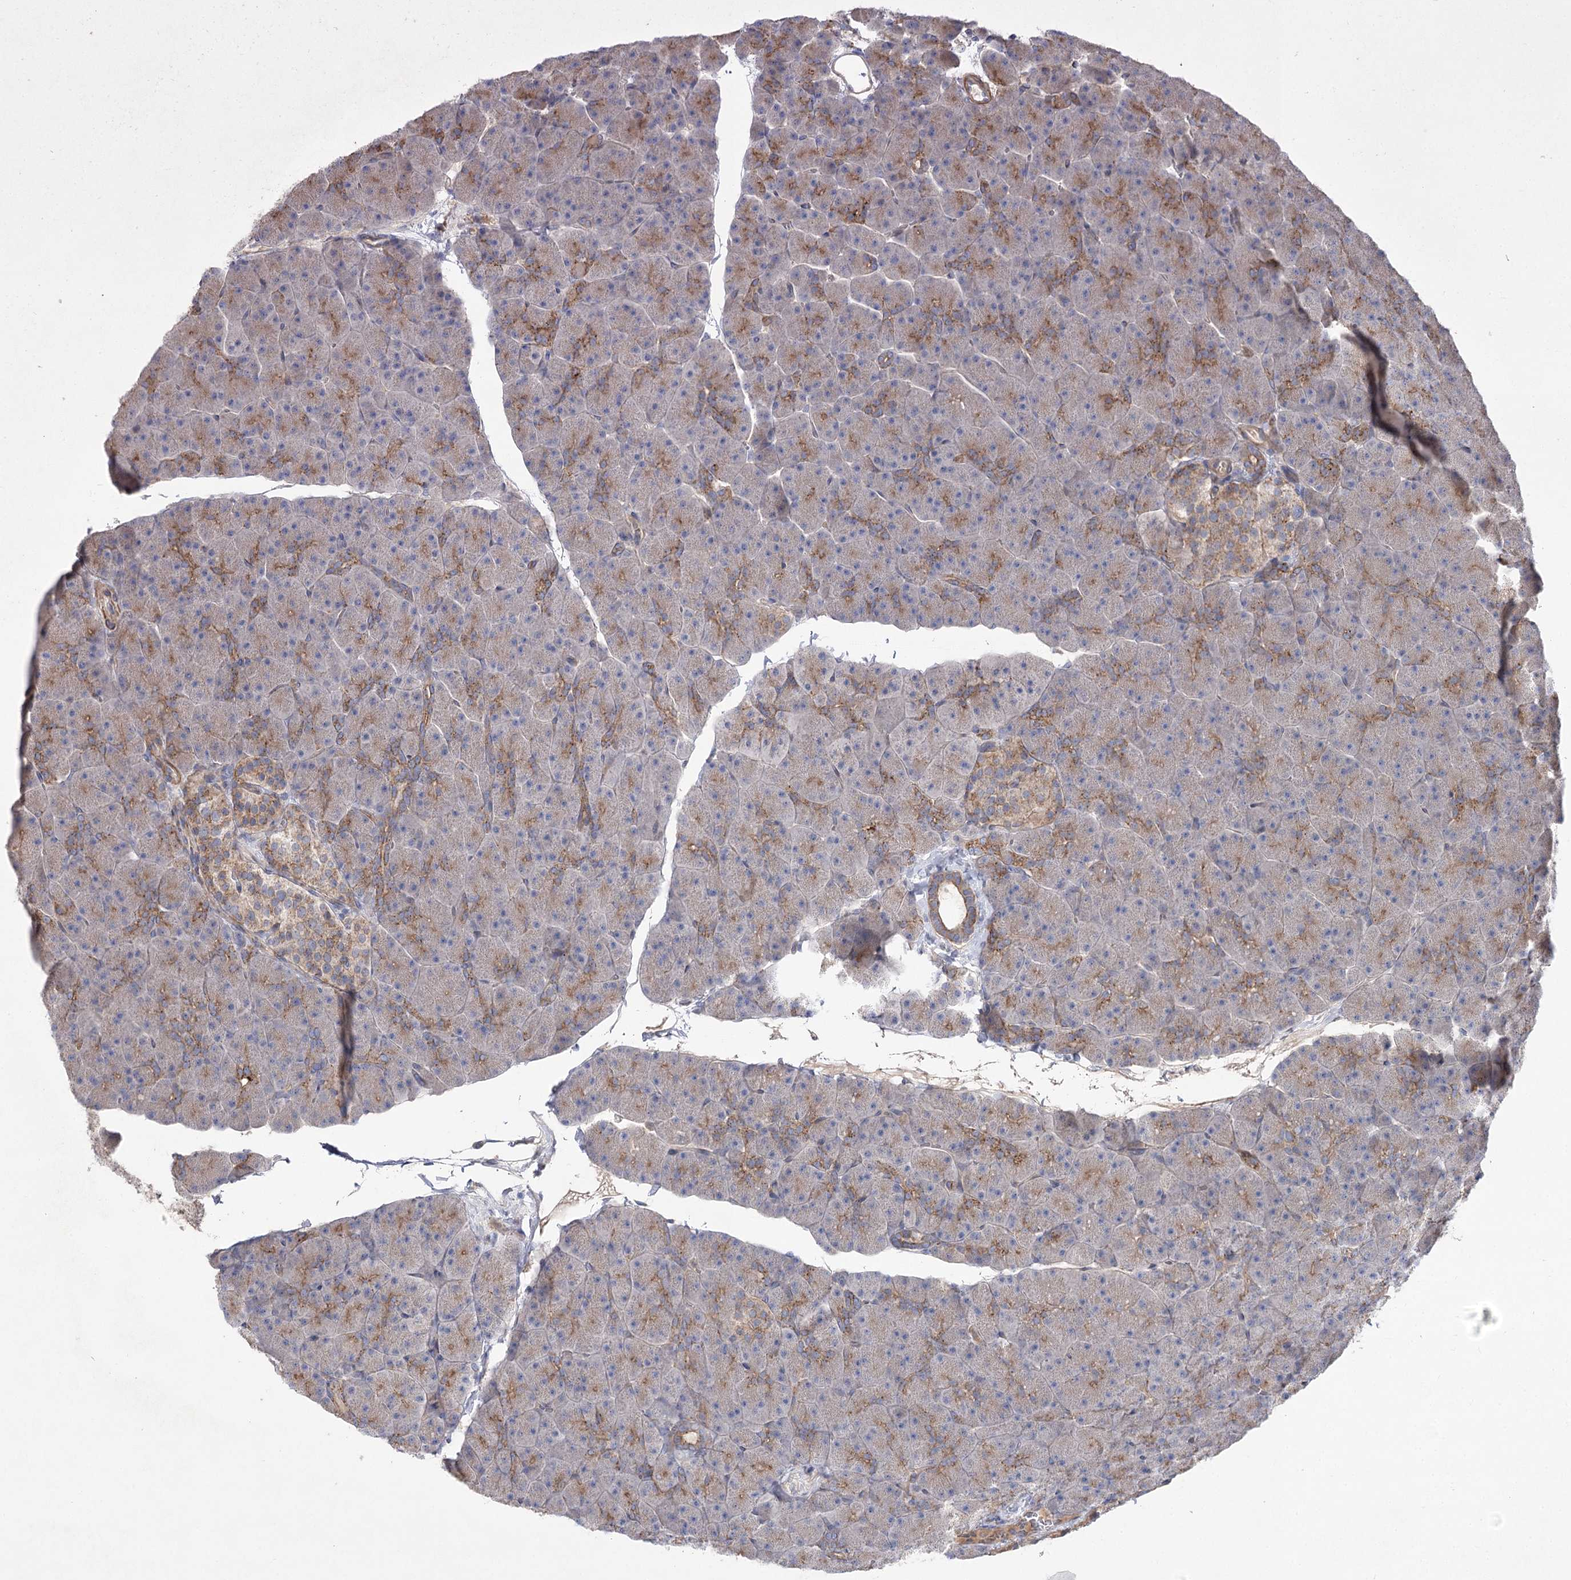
{"staining": {"intensity": "moderate", "quantity": "25%-75%", "location": "cytoplasmic/membranous"}, "tissue": "pancreas", "cell_type": "Exocrine glandular cells", "image_type": "normal", "snomed": [{"axis": "morphology", "description": "Normal tissue, NOS"}, {"axis": "topography", "description": "Pancreas"}], "caption": "Immunohistochemistry (DAB (3,3'-diaminobenzidine)) staining of unremarkable pancreas exhibits moderate cytoplasmic/membranous protein expression in about 25%-75% of exocrine glandular cells. (Brightfield microscopy of DAB IHC at high magnification).", "gene": "KIAA0825", "patient": {"sex": "male", "age": 36}}